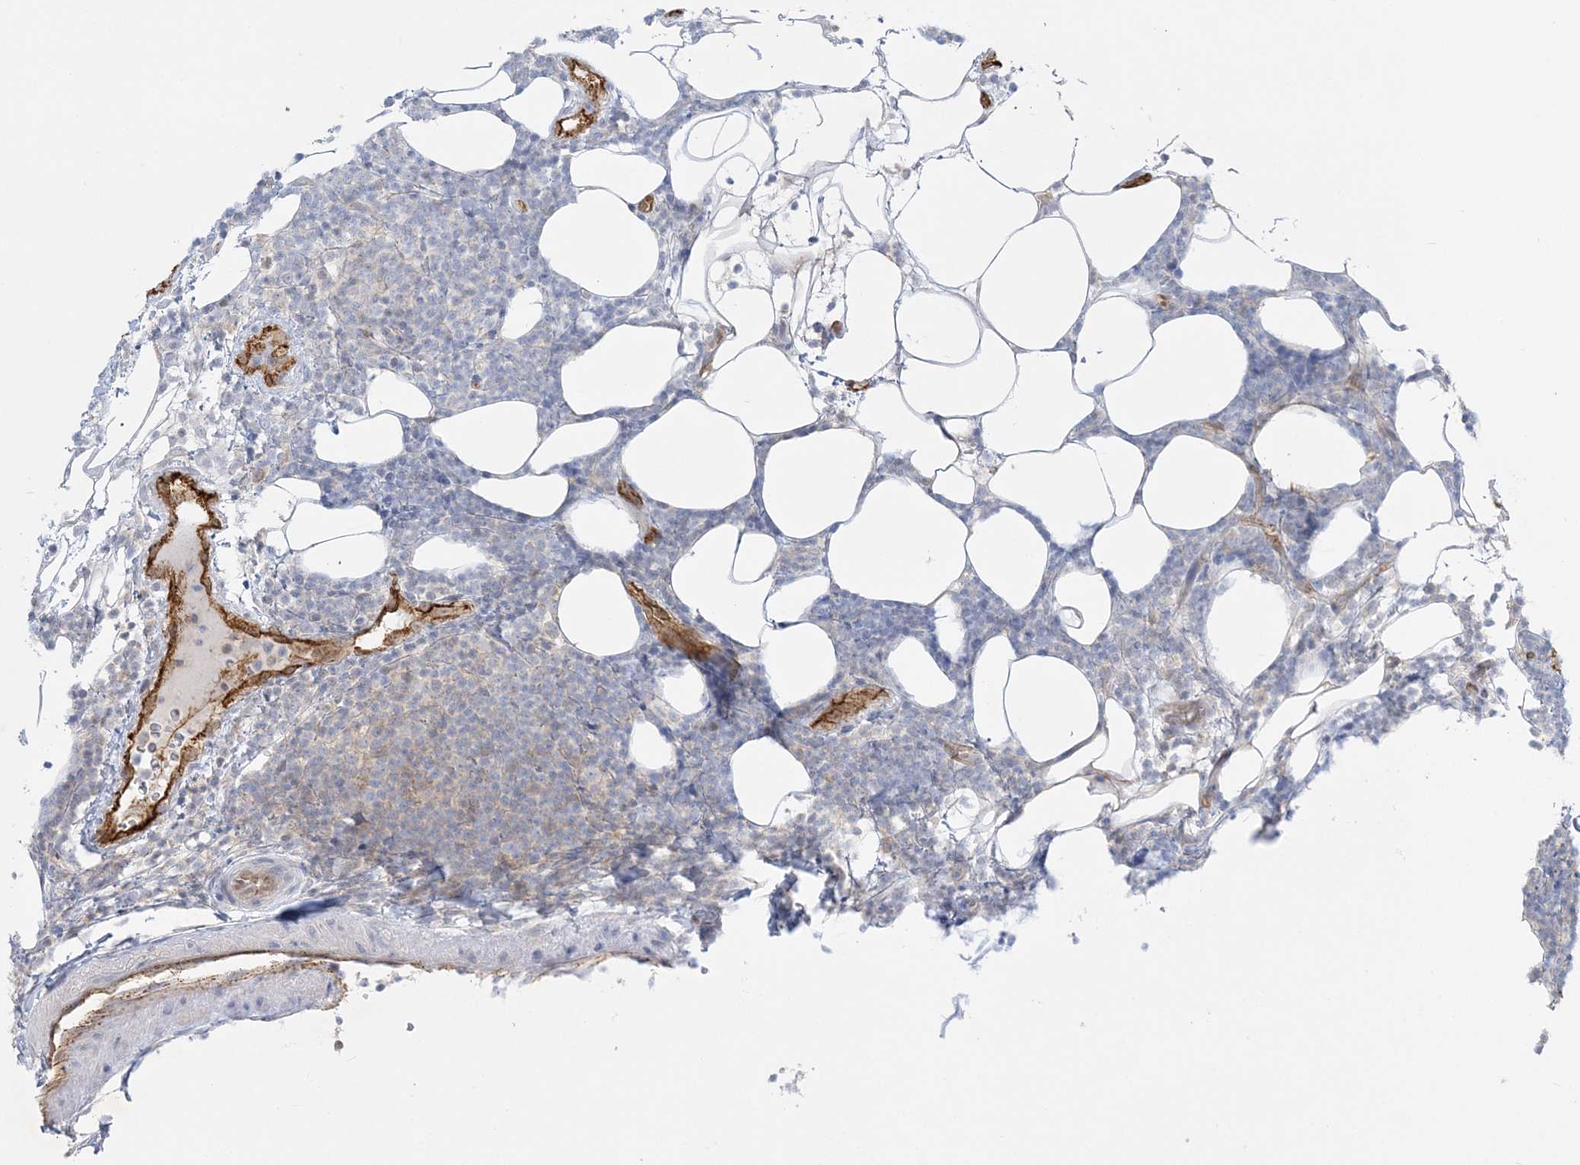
{"staining": {"intensity": "negative", "quantity": "none", "location": "none"}, "tissue": "lymphoma", "cell_type": "Tumor cells", "image_type": "cancer", "snomed": [{"axis": "morphology", "description": "Malignant lymphoma, non-Hodgkin's type, Low grade"}, {"axis": "topography", "description": "Lymph node"}], "caption": "Lymphoma was stained to show a protein in brown. There is no significant staining in tumor cells. (DAB immunohistochemistry (IHC) visualized using brightfield microscopy, high magnification).", "gene": "INPP1", "patient": {"sex": "male", "age": 66}}